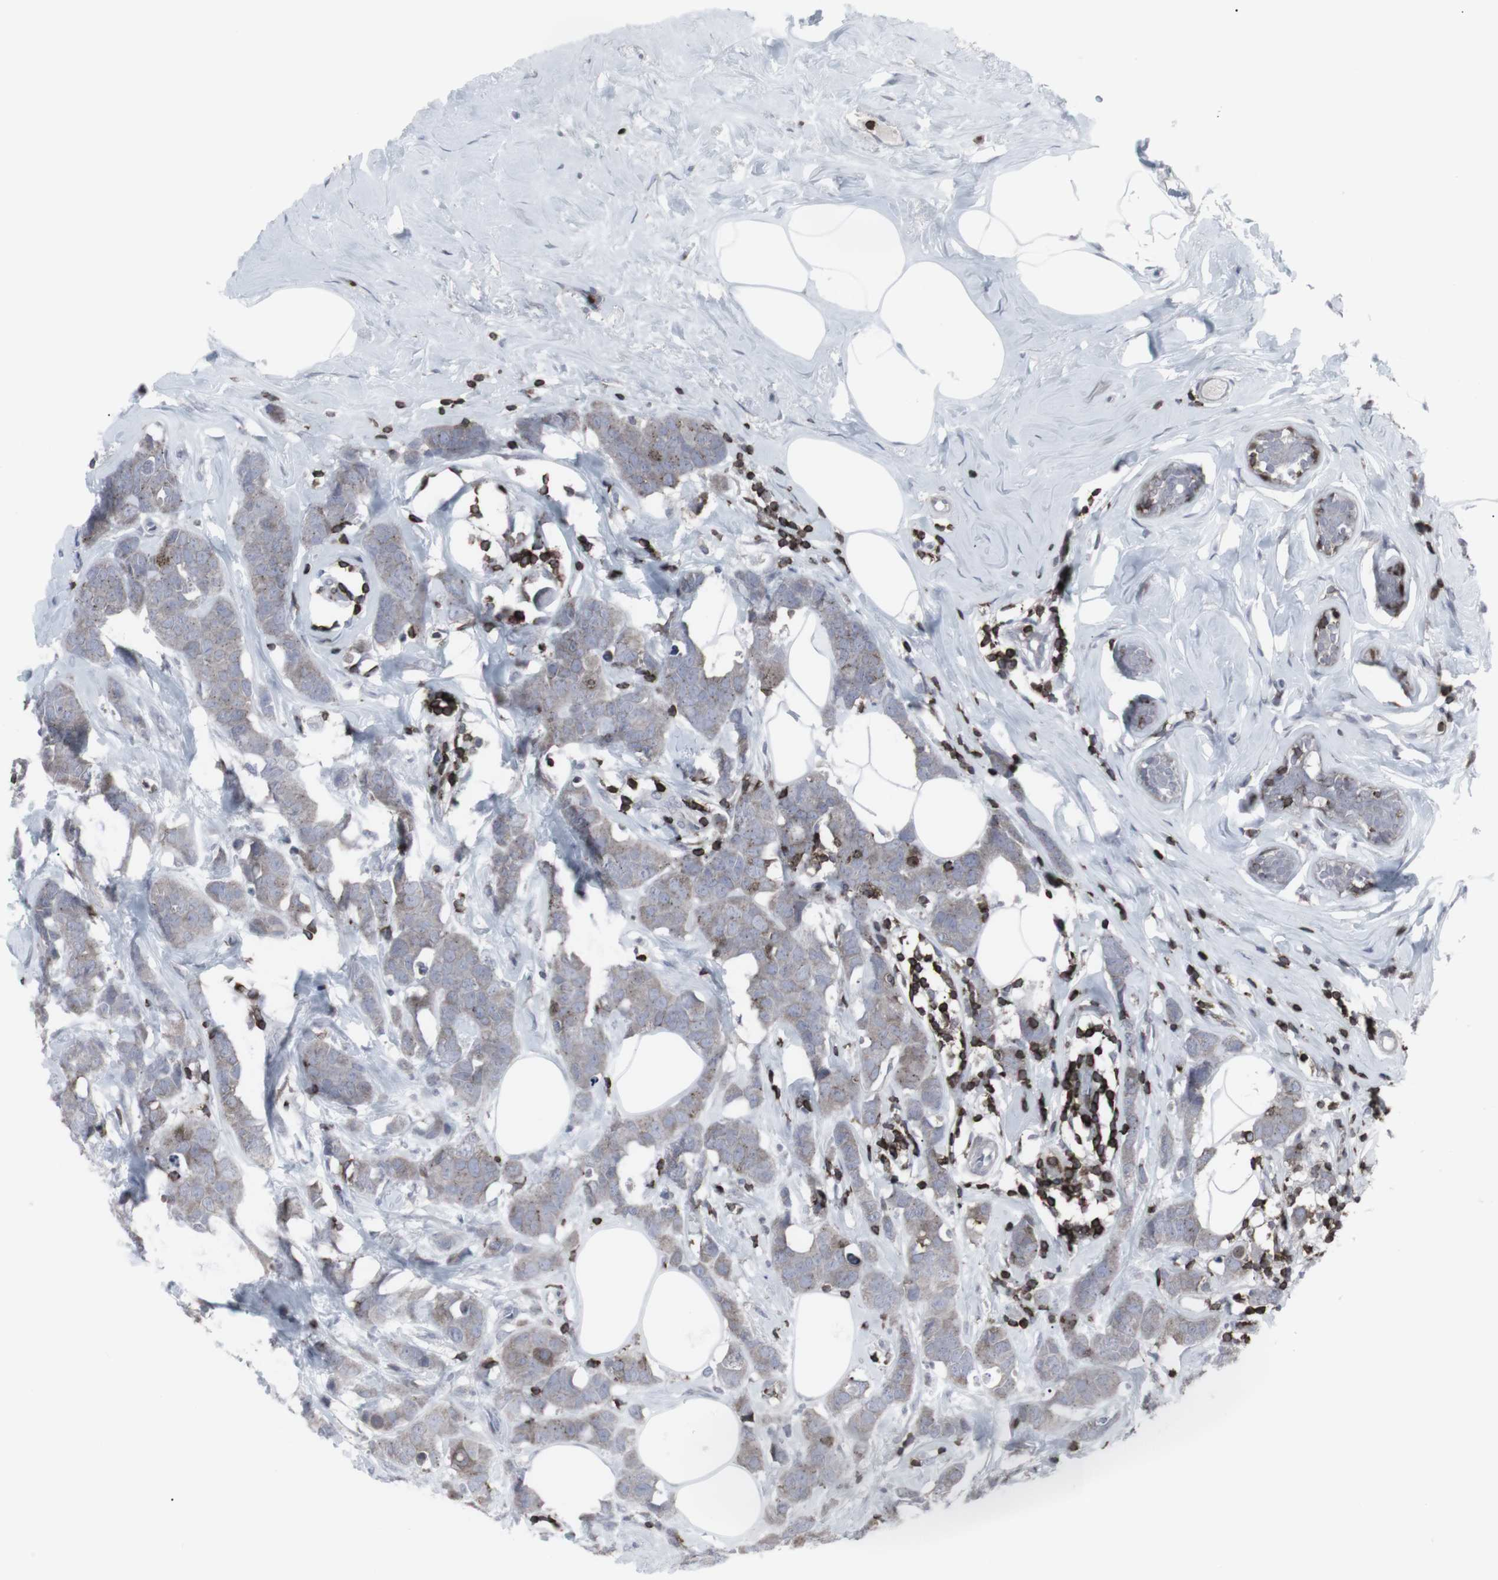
{"staining": {"intensity": "negative", "quantity": "none", "location": "none"}, "tissue": "breast cancer", "cell_type": "Tumor cells", "image_type": "cancer", "snomed": [{"axis": "morphology", "description": "Normal tissue, NOS"}, {"axis": "morphology", "description": "Duct carcinoma"}, {"axis": "topography", "description": "Breast"}], "caption": "High magnification brightfield microscopy of intraductal carcinoma (breast) stained with DAB (3,3'-diaminobenzidine) (brown) and counterstained with hematoxylin (blue): tumor cells show no significant staining. (DAB (3,3'-diaminobenzidine) immunohistochemistry (IHC) visualized using brightfield microscopy, high magnification).", "gene": "APOBEC2", "patient": {"sex": "female", "age": 50}}